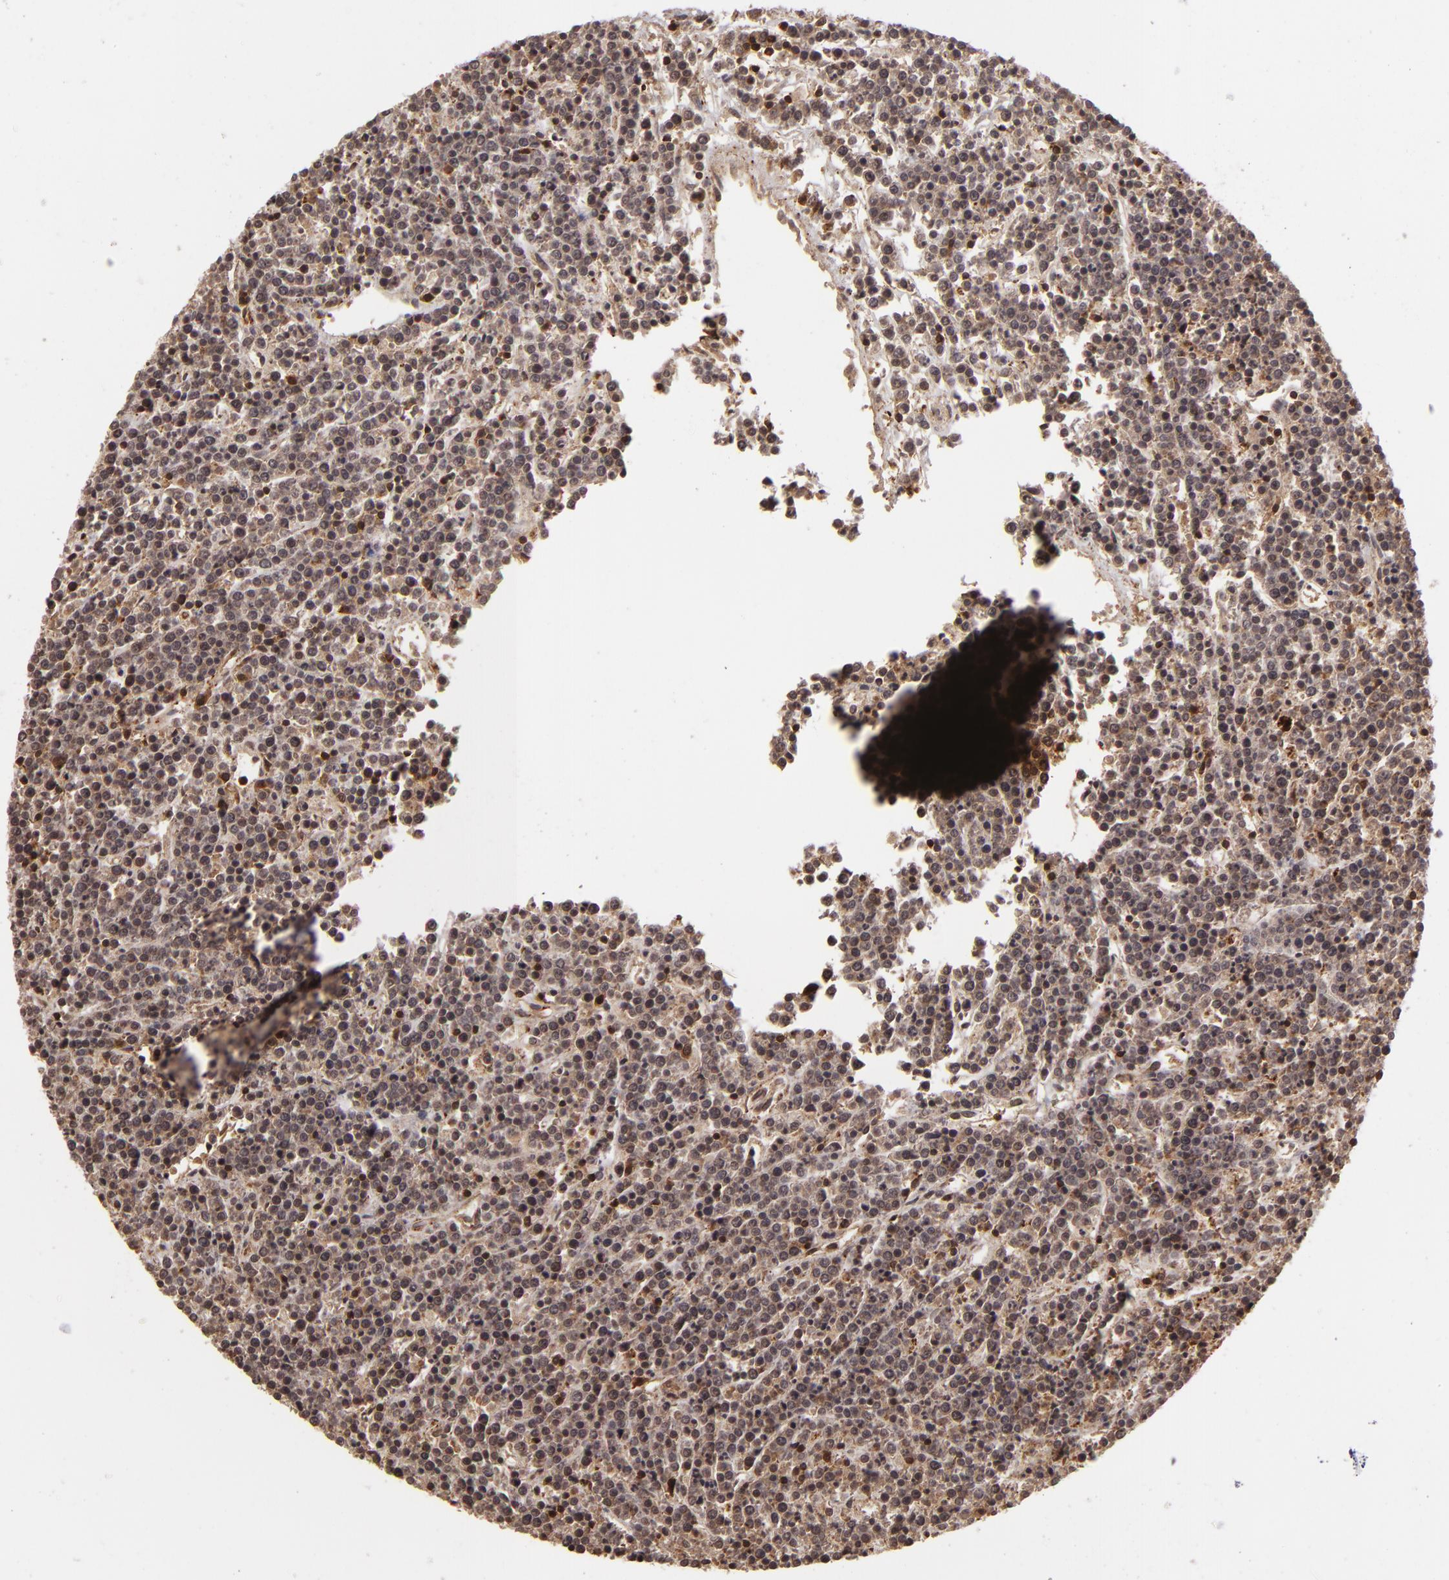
{"staining": {"intensity": "strong", "quantity": "25%-75%", "location": "cytoplasmic/membranous,nuclear"}, "tissue": "lymphoma", "cell_type": "Tumor cells", "image_type": "cancer", "snomed": [{"axis": "morphology", "description": "Malignant lymphoma, non-Hodgkin's type, High grade"}, {"axis": "topography", "description": "Ovary"}], "caption": "This is a micrograph of immunohistochemistry (IHC) staining of lymphoma, which shows strong expression in the cytoplasmic/membranous and nuclear of tumor cells.", "gene": "ZBTB33", "patient": {"sex": "female", "age": 56}}